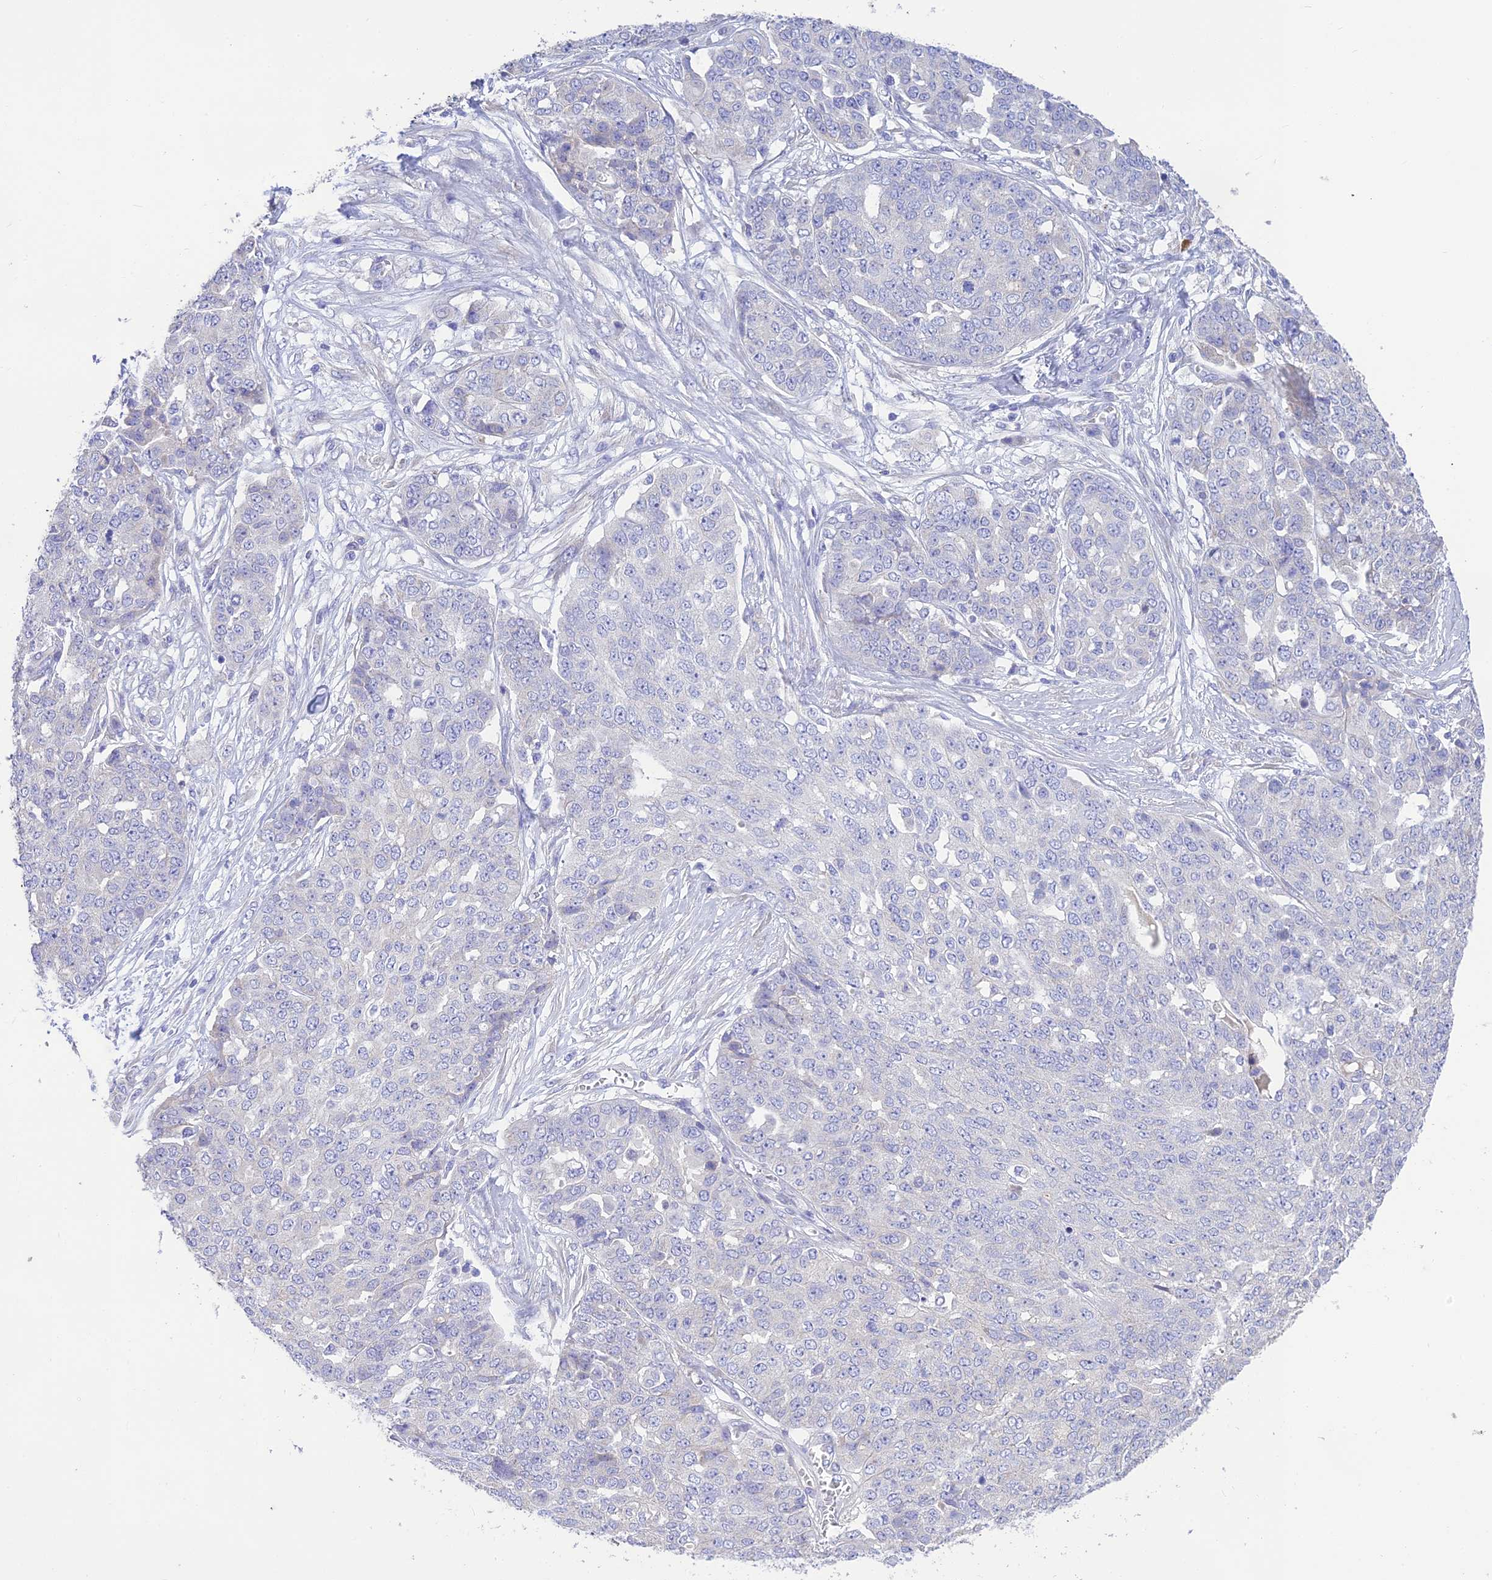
{"staining": {"intensity": "negative", "quantity": "none", "location": "none"}, "tissue": "ovarian cancer", "cell_type": "Tumor cells", "image_type": "cancer", "snomed": [{"axis": "morphology", "description": "Cystadenocarcinoma, serous, NOS"}, {"axis": "topography", "description": "Soft tissue"}, {"axis": "topography", "description": "Ovary"}], "caption": "Human ovarian cancer (serous cystadenocarcinoma) stained for a protein using immunohistochemistry (IHC) shows no expression in tumor cells.", "gene": "HSD17B2", "patient": {"sex": "female", "age": 57}}